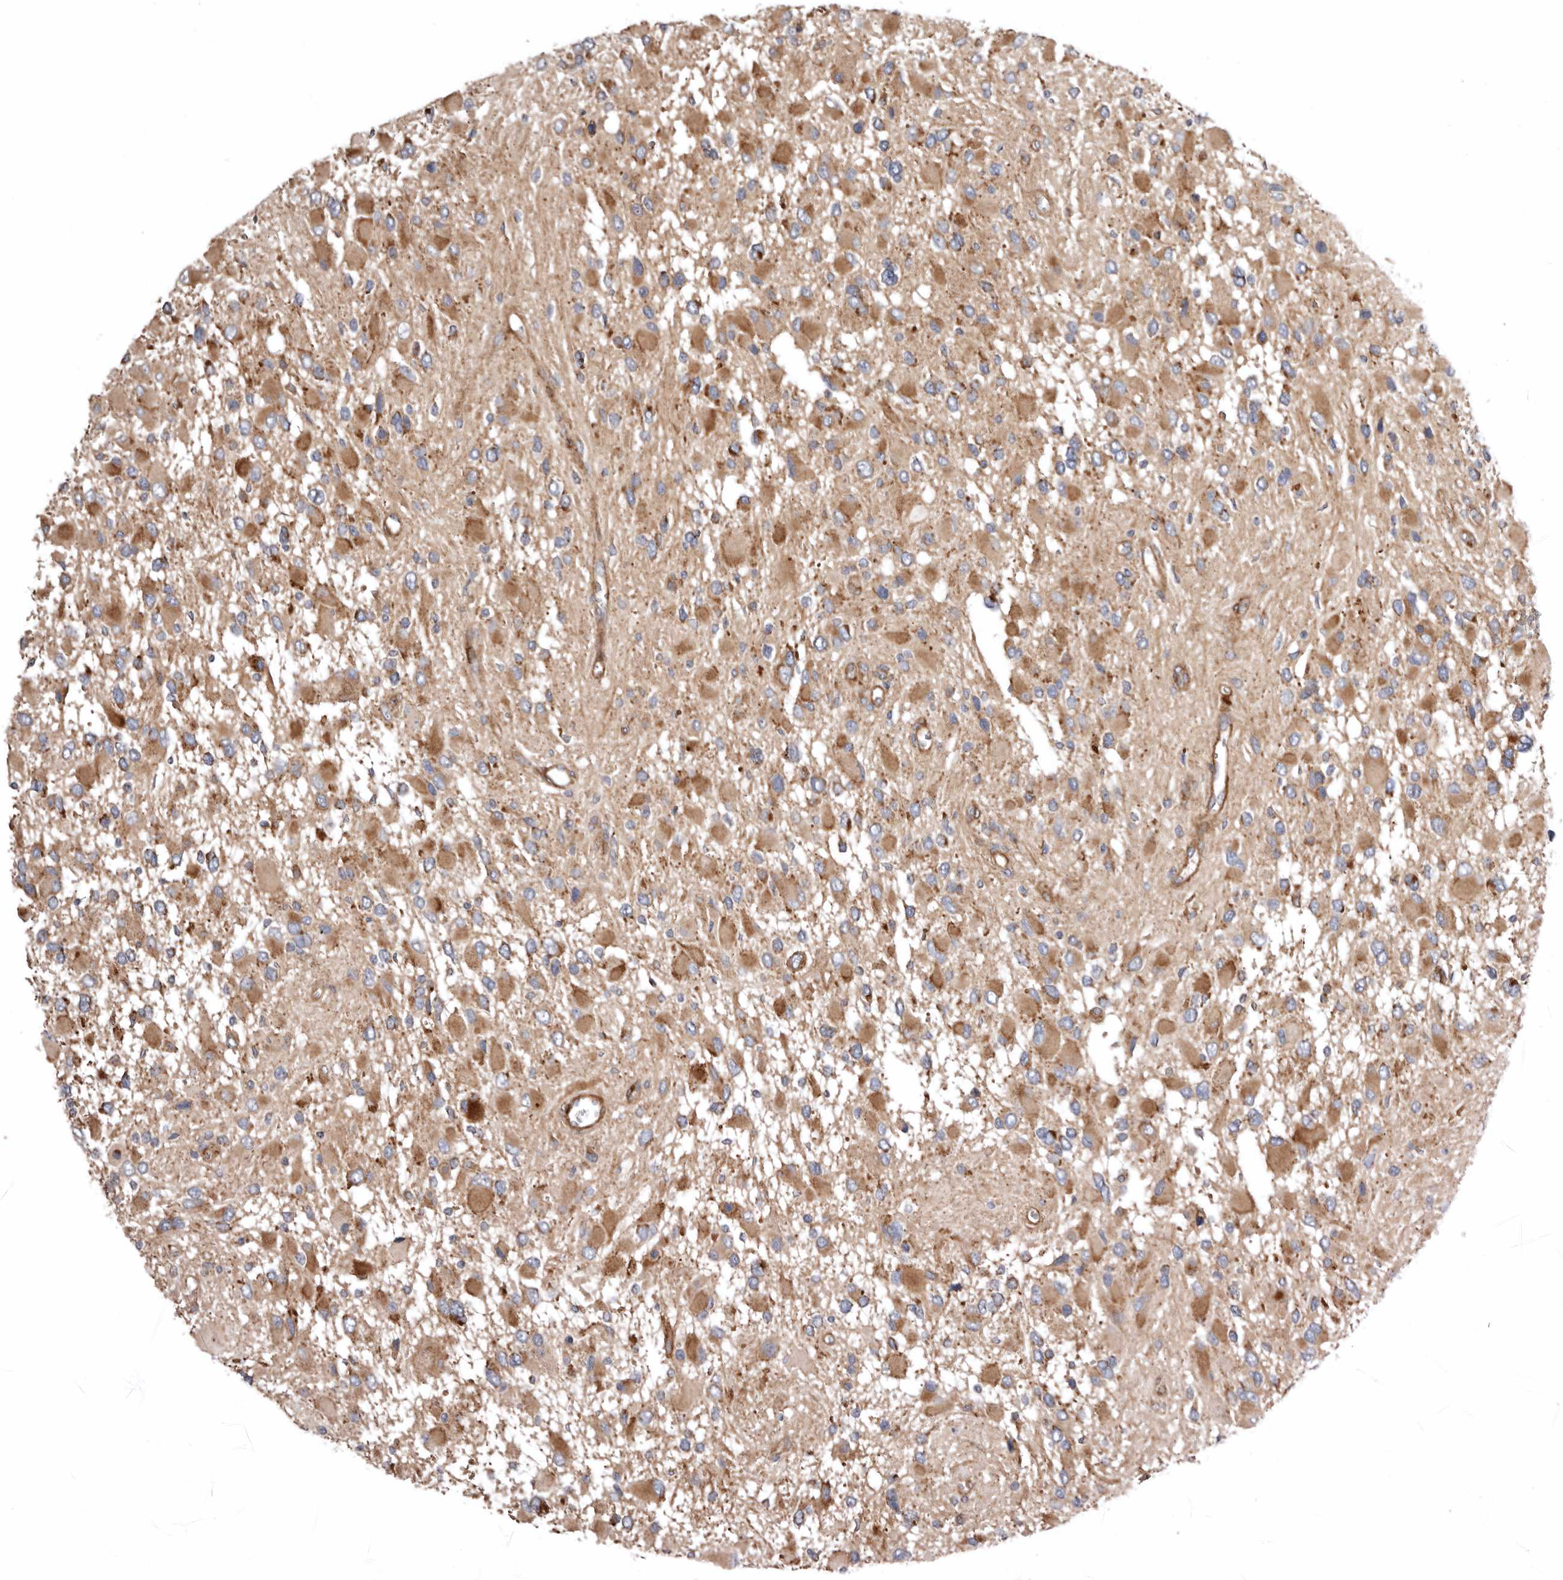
{"staining": {"intensity": "moderate", "quantity": ">75%", "location": "cytoplasmic/membranous"}, "tissue": "glioma", "cell_type": "Tumor cells", "image_type": "cancer", "snomed": [{"axis": "morphology", "description": "Glioma, malignant, High grade"}, {"axis": "topography", "description": "Brain"}], "caption": "Tumor cells display medium levels of moderate cytoplasmic/membranous staining in approximately >75% of cells in human glioma.", "gene": "PROKR1", "patient": {"sex": "male", "age": 53}}